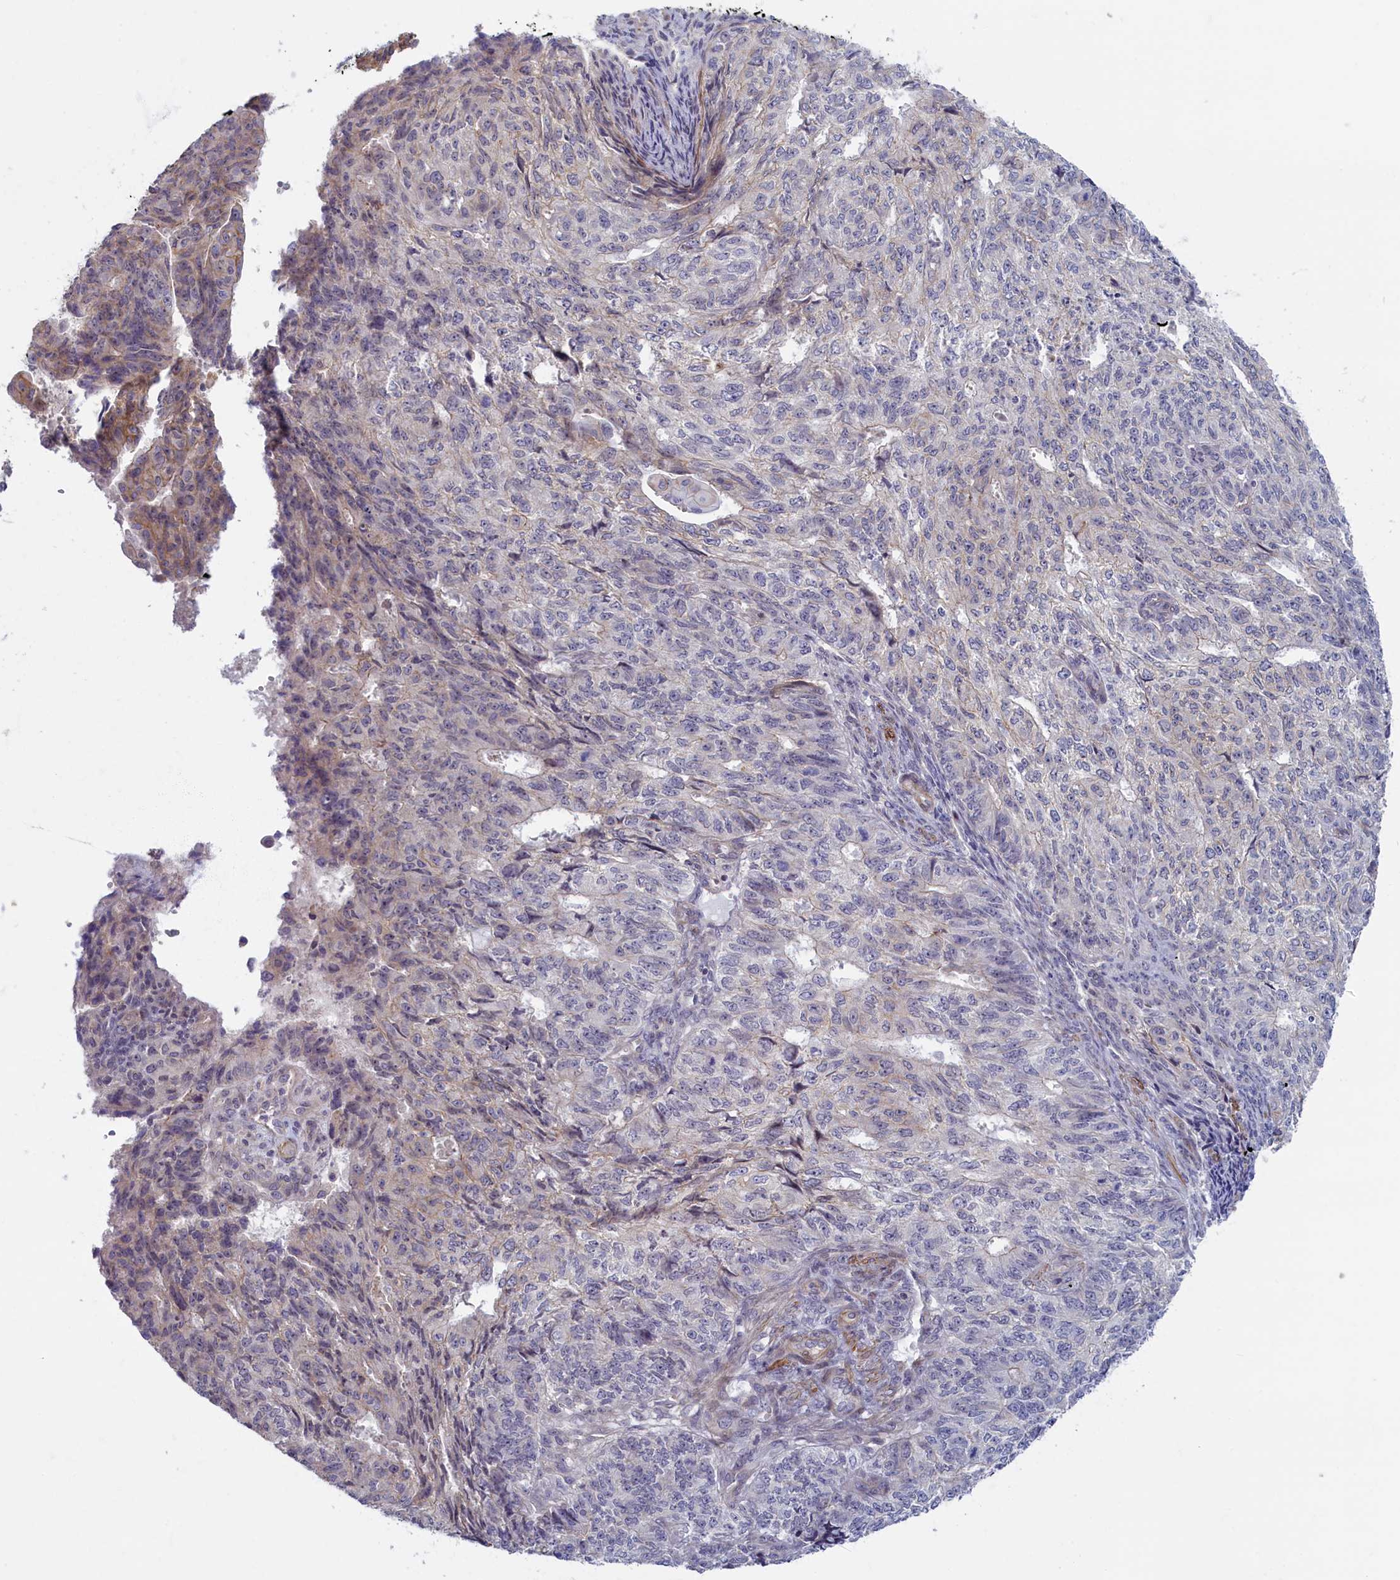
{"staining": {"intensity": "weak", "quantity": "<25%", "location": "cytoplasmic/membranous"}, "tissue": "endometrial cancer", "cell_type": "Tumor cells", "image_type": "cancer", "snomed": [{"axis": "morphology", "description": "Adenocarcinoma, NOS"}, {"axis": "topography", "description": "Endometrium"}], "caption": "IHC image of neoplastic tissue: endometrial cancer (adenocarcinoma) stained with DAB (3,3'-diaminobenzidine) reveals no significant protein expression in tumor cells.", "gene": "TRPM4", "patient": {"sex": "female", "age": 32}}